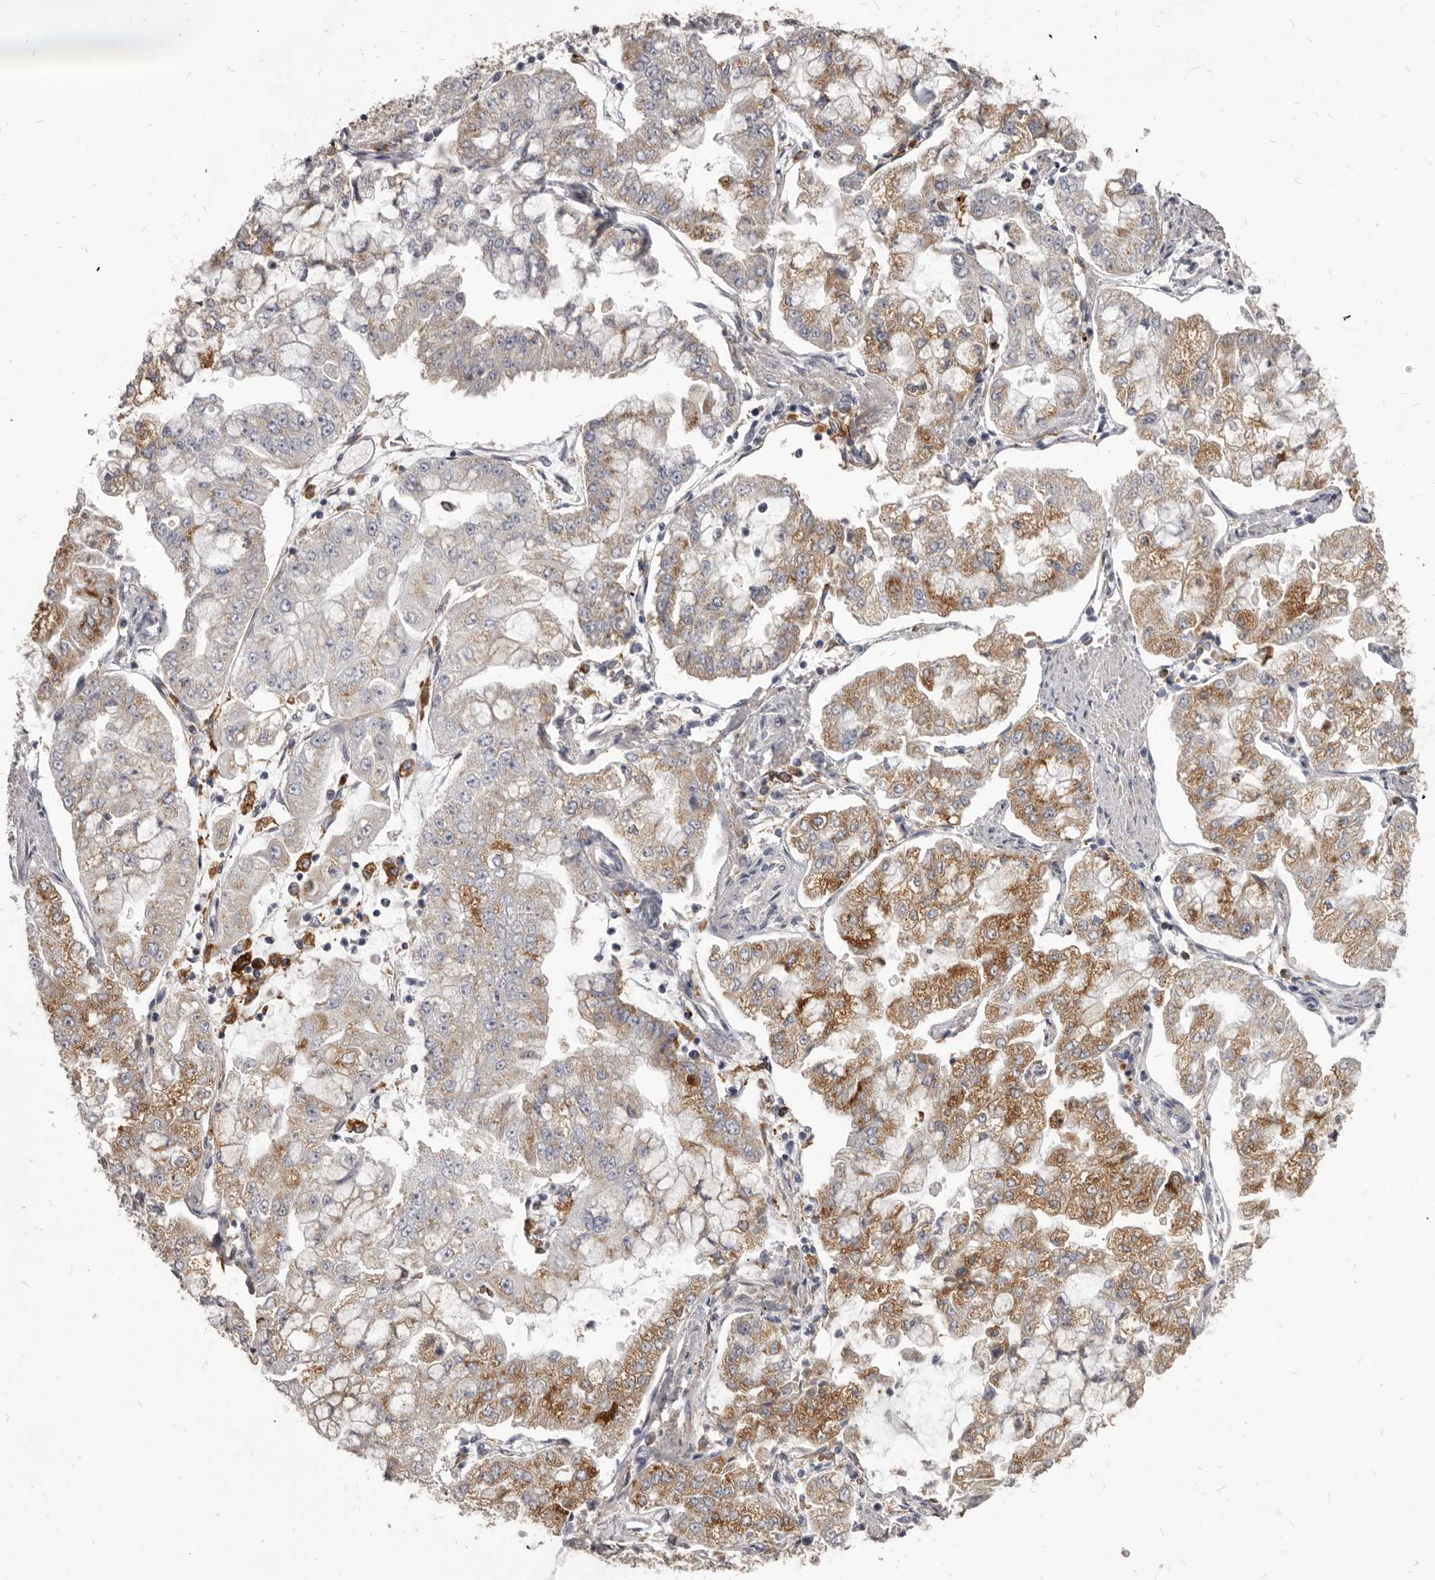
{"staining": {"intensity": "moderate", "quantity": ">75%", "location": "cytoplasmic/membranous"}, "tissue": "stomach cancer", "cell_type": "Tumor cells", "image_type": "cancer", "snomed": [{"axis": "morphology", "description": "Adenocarcinoma, NOS"}, {"axis": "topography", "description": "Stomach"}], "caption": "Immunohistochemical staining of human adenocarcinoma (stomach) shows medium levels of moderate cytoplasmic/membranous protein staining in approximately >75% of tumor cells.", "gene": "PI4K2A", "patient": {"sex": "male", "age": 76}}